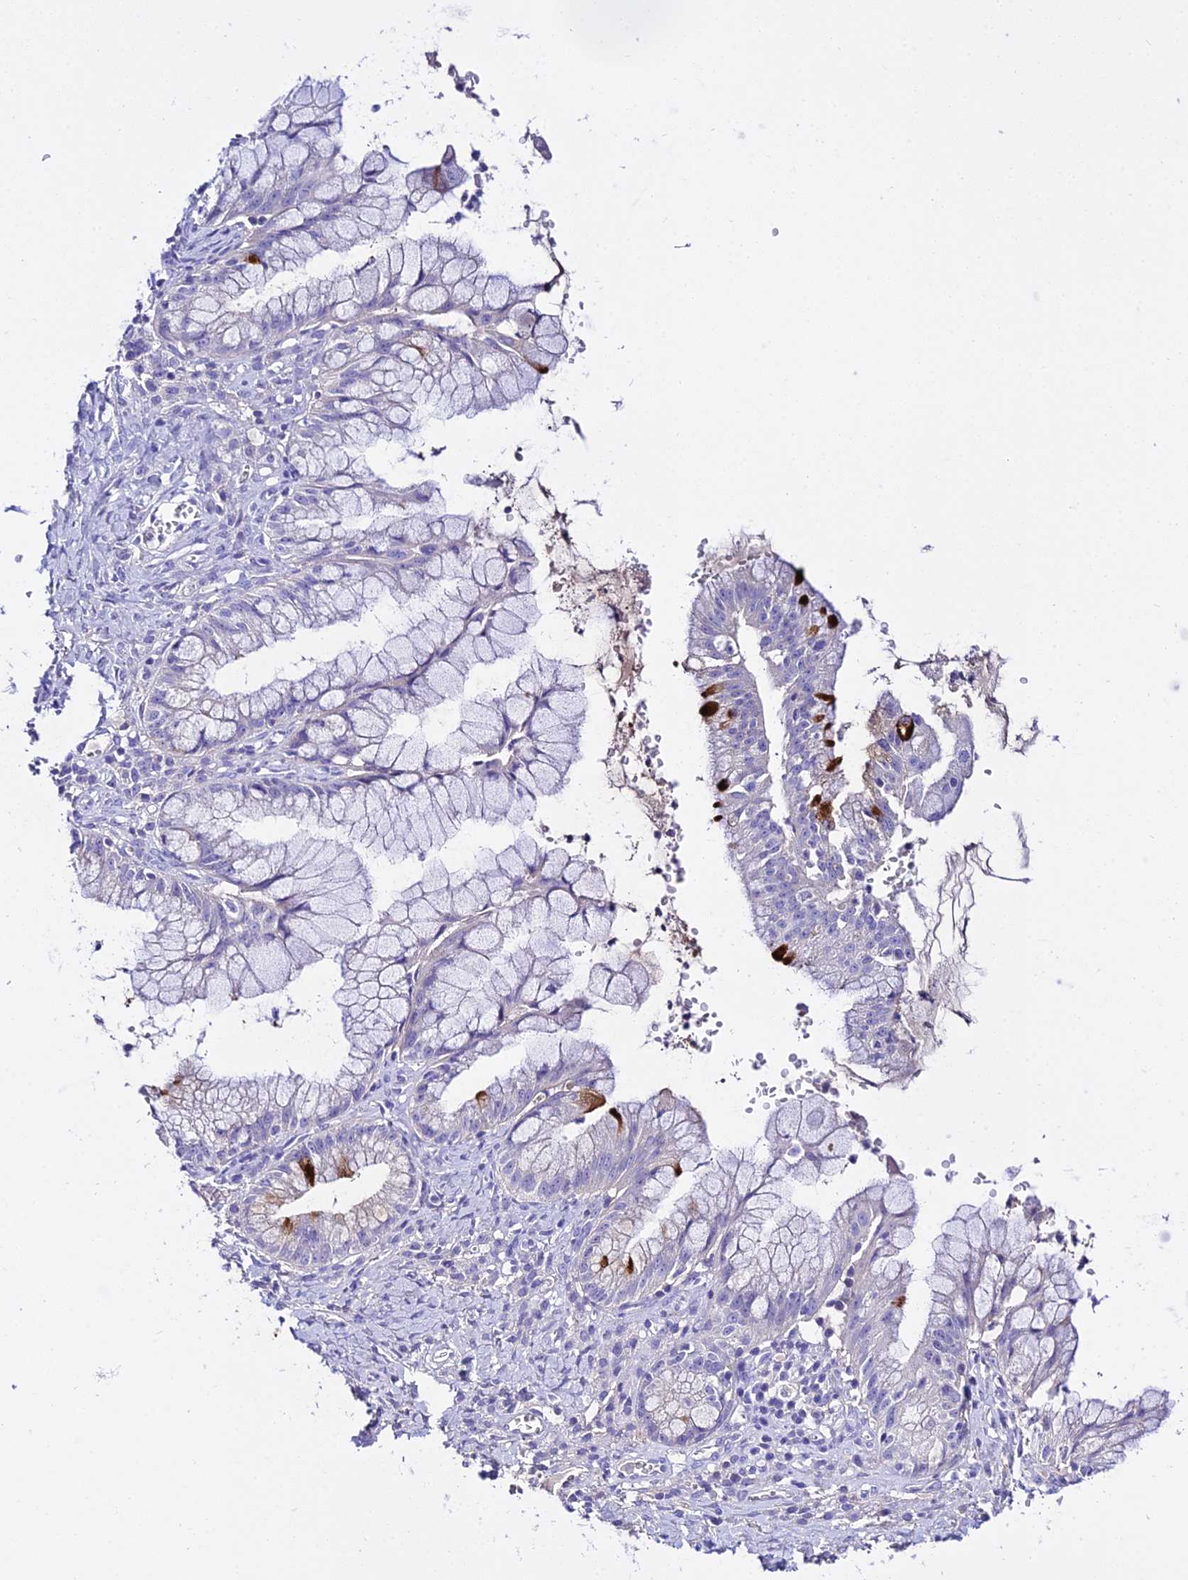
{"staining": {"intensity": "strong", "quantity": "<25%", "location": "cytoplasmic/membranous"}, "tissue": "ovarian cancer", "cell_type": "Tumor cells", "image_type": "cancer", "snomed": [{"axis": "morphology", "description": "Cystadenocarcinoma, mucinous, NOS"}, {"axis": "topography", "description": "Ovary"}], "caption": "Protein expression analysis of human ovarian cancer (mucinous cystadenocarcinoma) reveals strong cytoplasmic/membranous staining in approximately <25% of tumor cells.", "gene": "TMEM117", "patient": {"sex": "female", "age": 70}}